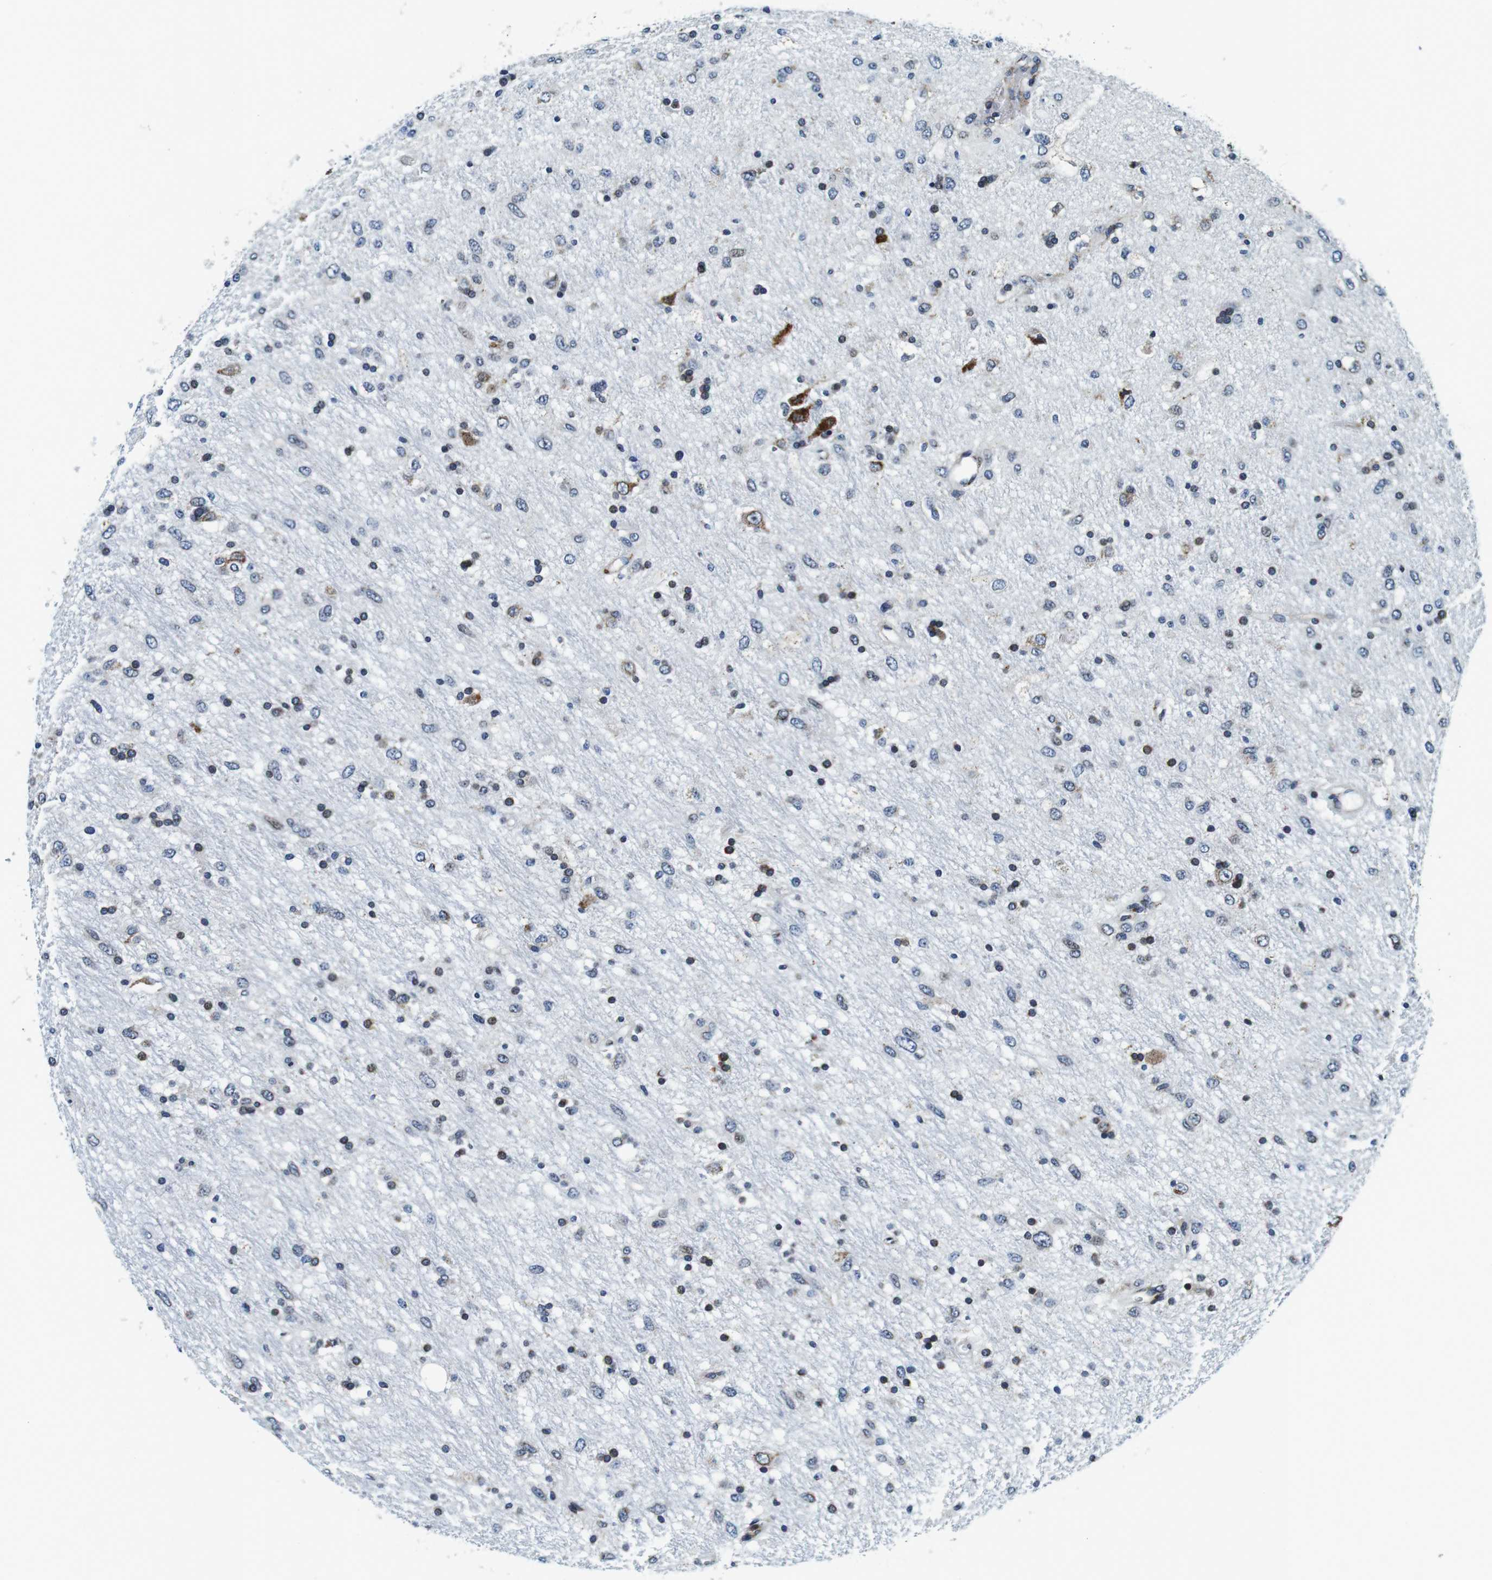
{"staining": {"intensity": "moderate", "quantity": "<25%", "location": "cytoplasmic/membranous"}, "tissue": "glioma", "cell_type": "Tumor cells", "image_type": "cancer", "snomed": [{"axis": "morphology", "description": "Glioma, malignant, Low grade"}, {"axis": "topography", "description": "Brain"}], "caption": "This image reveals IHC staining of glioma, with low moderate cytoplasmic/membranous positivity in about <25% of tumor cells.", "gene": "FAR2", "patient": {"sex": "male", "age": 77}}